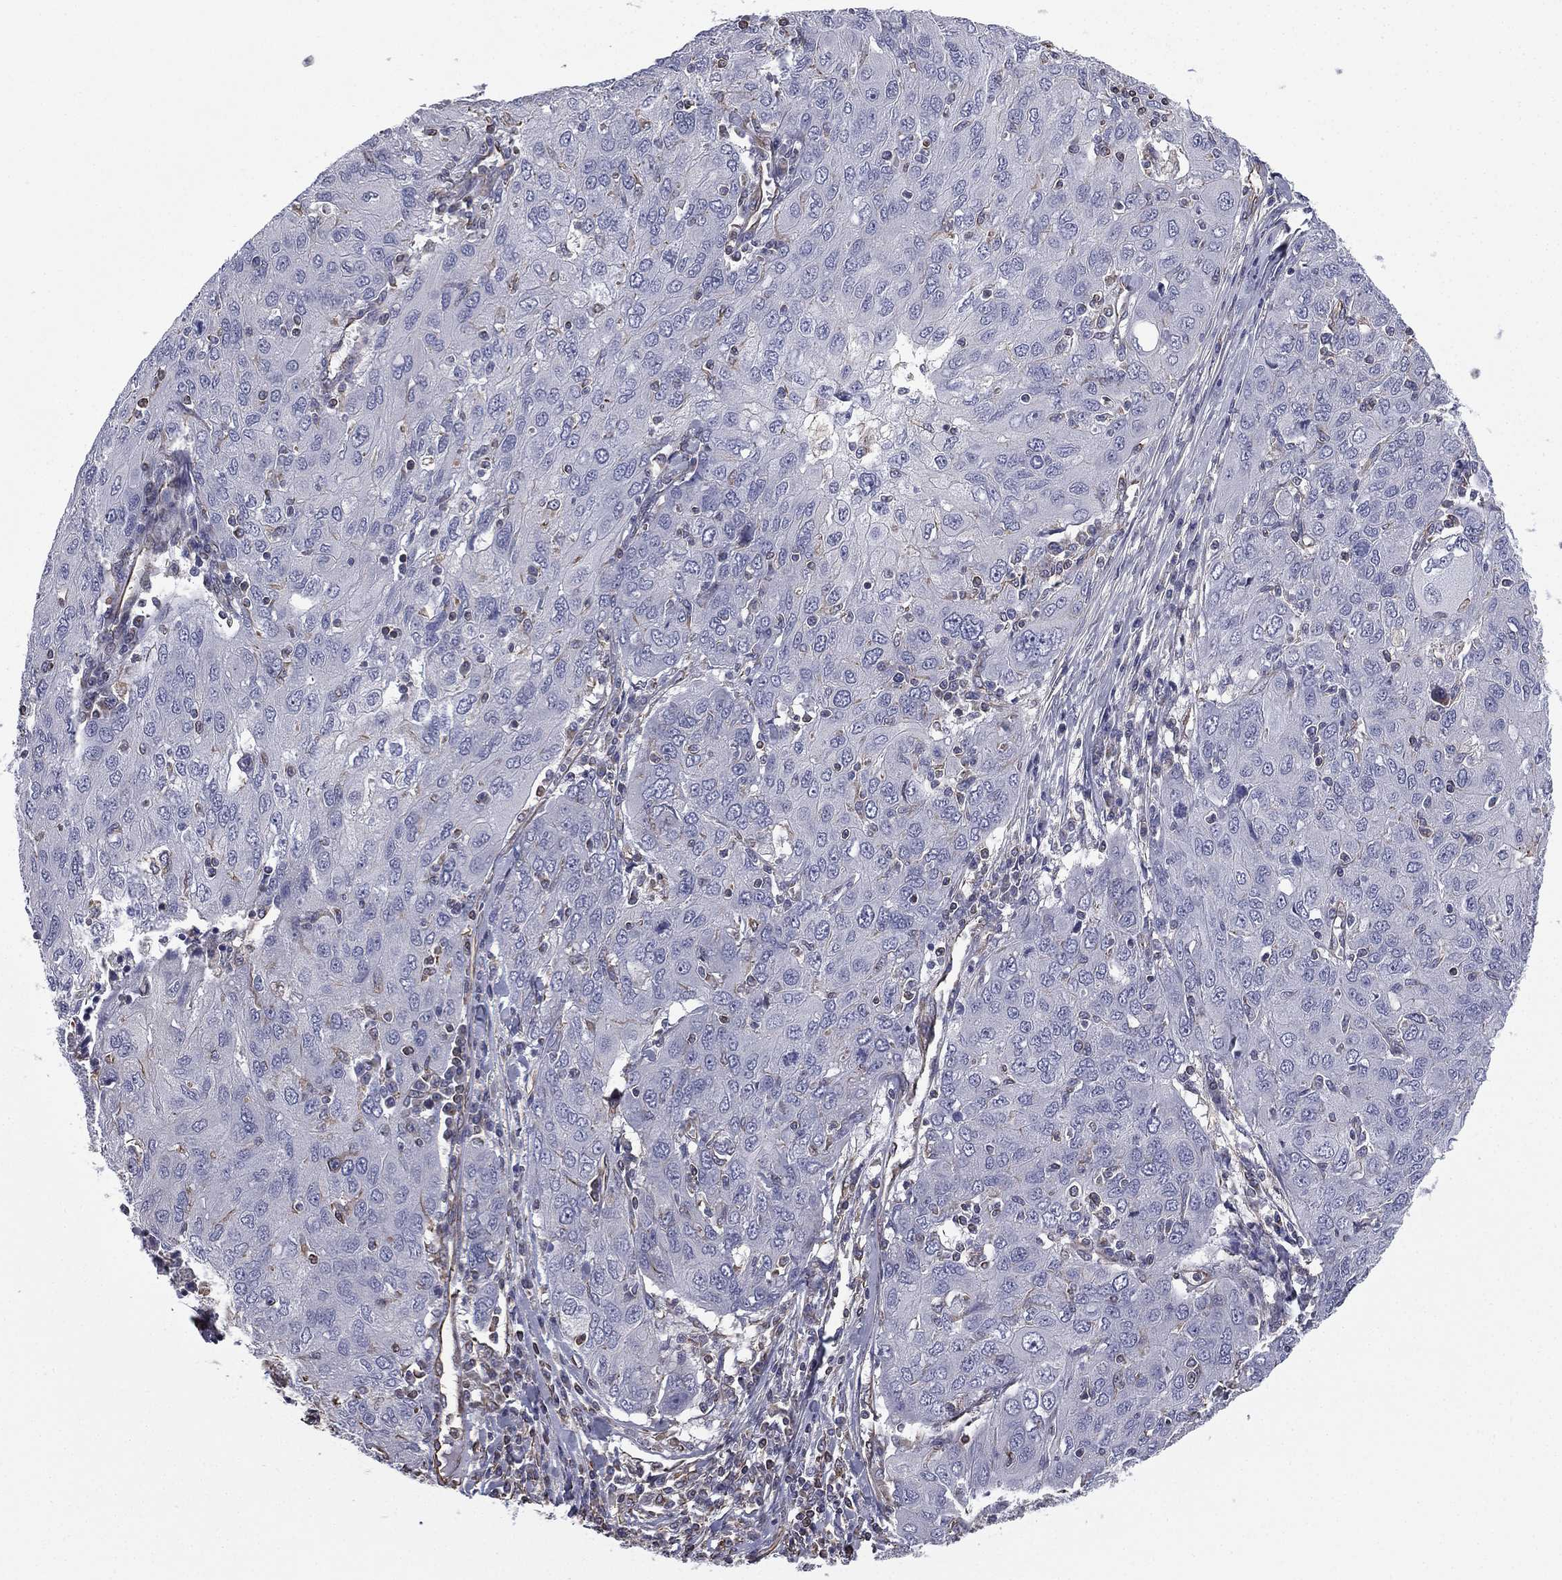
{"staining": {"intensity": "negative", "quantity": "none", "location": "none"}, "tissue": "ovarian cancer", "cell_type": "Tumor cells", "image_type": "cancer", "snomed": [{"axis": "morphology", "description": "Carcinoma, endometroid"}, {"axis": "topography", "description": "Ovary"}], "caption": "Immunohistochemistry image of neoplastic tissue: human endometroid carcinoma (ovarian) stained with DAB (3,3'-diaminobenzidine) shows no significant protein staining in tumor cells. (Brightfield microscopy of DAB immunohistochemistry (IHC) at high magnification).", "gene": "SCUBE1", "patient": {"sex": "female", "age": 50}}